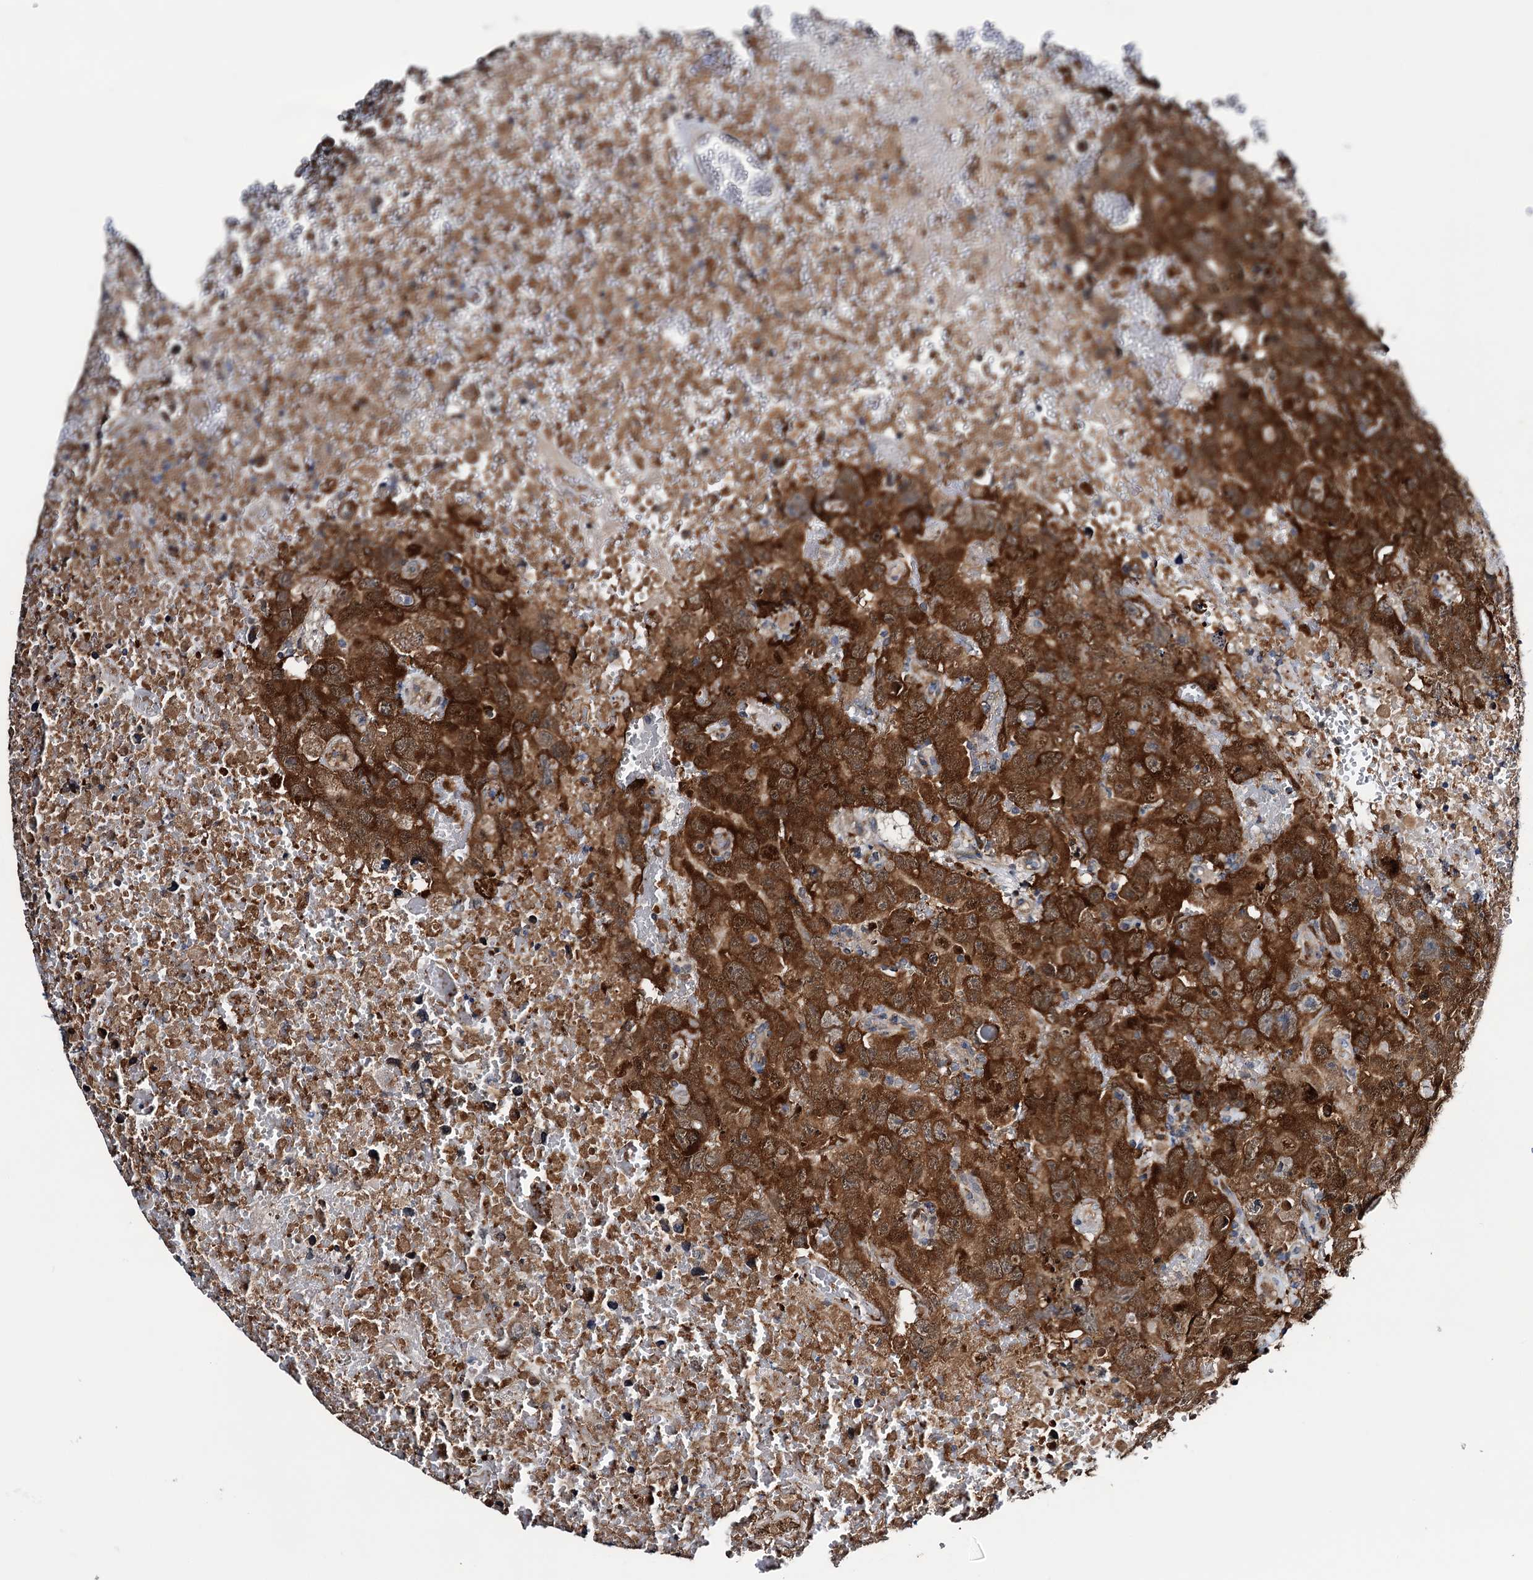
{"staining": {"intensity": "strong", "quantity": ">75%", "location": "cytoplasmic/membranous"}, "tissue": "testis cancer", "cell_type": "Tumor cells", "image_type": "cancer", "snomed": [{"axis": "morphology", "description": "Carcinoma, Embryonal, NOS"}, {"axis": "topography", "description": "Testis"}], "caption": "Strong cytoplasmic/membranous staining for a protein is appreciated in about >75% of tumor cells of testis cancer using IHC.", "gene": "NCAPD2", "patient": {"sex": "male", "age": 45}}